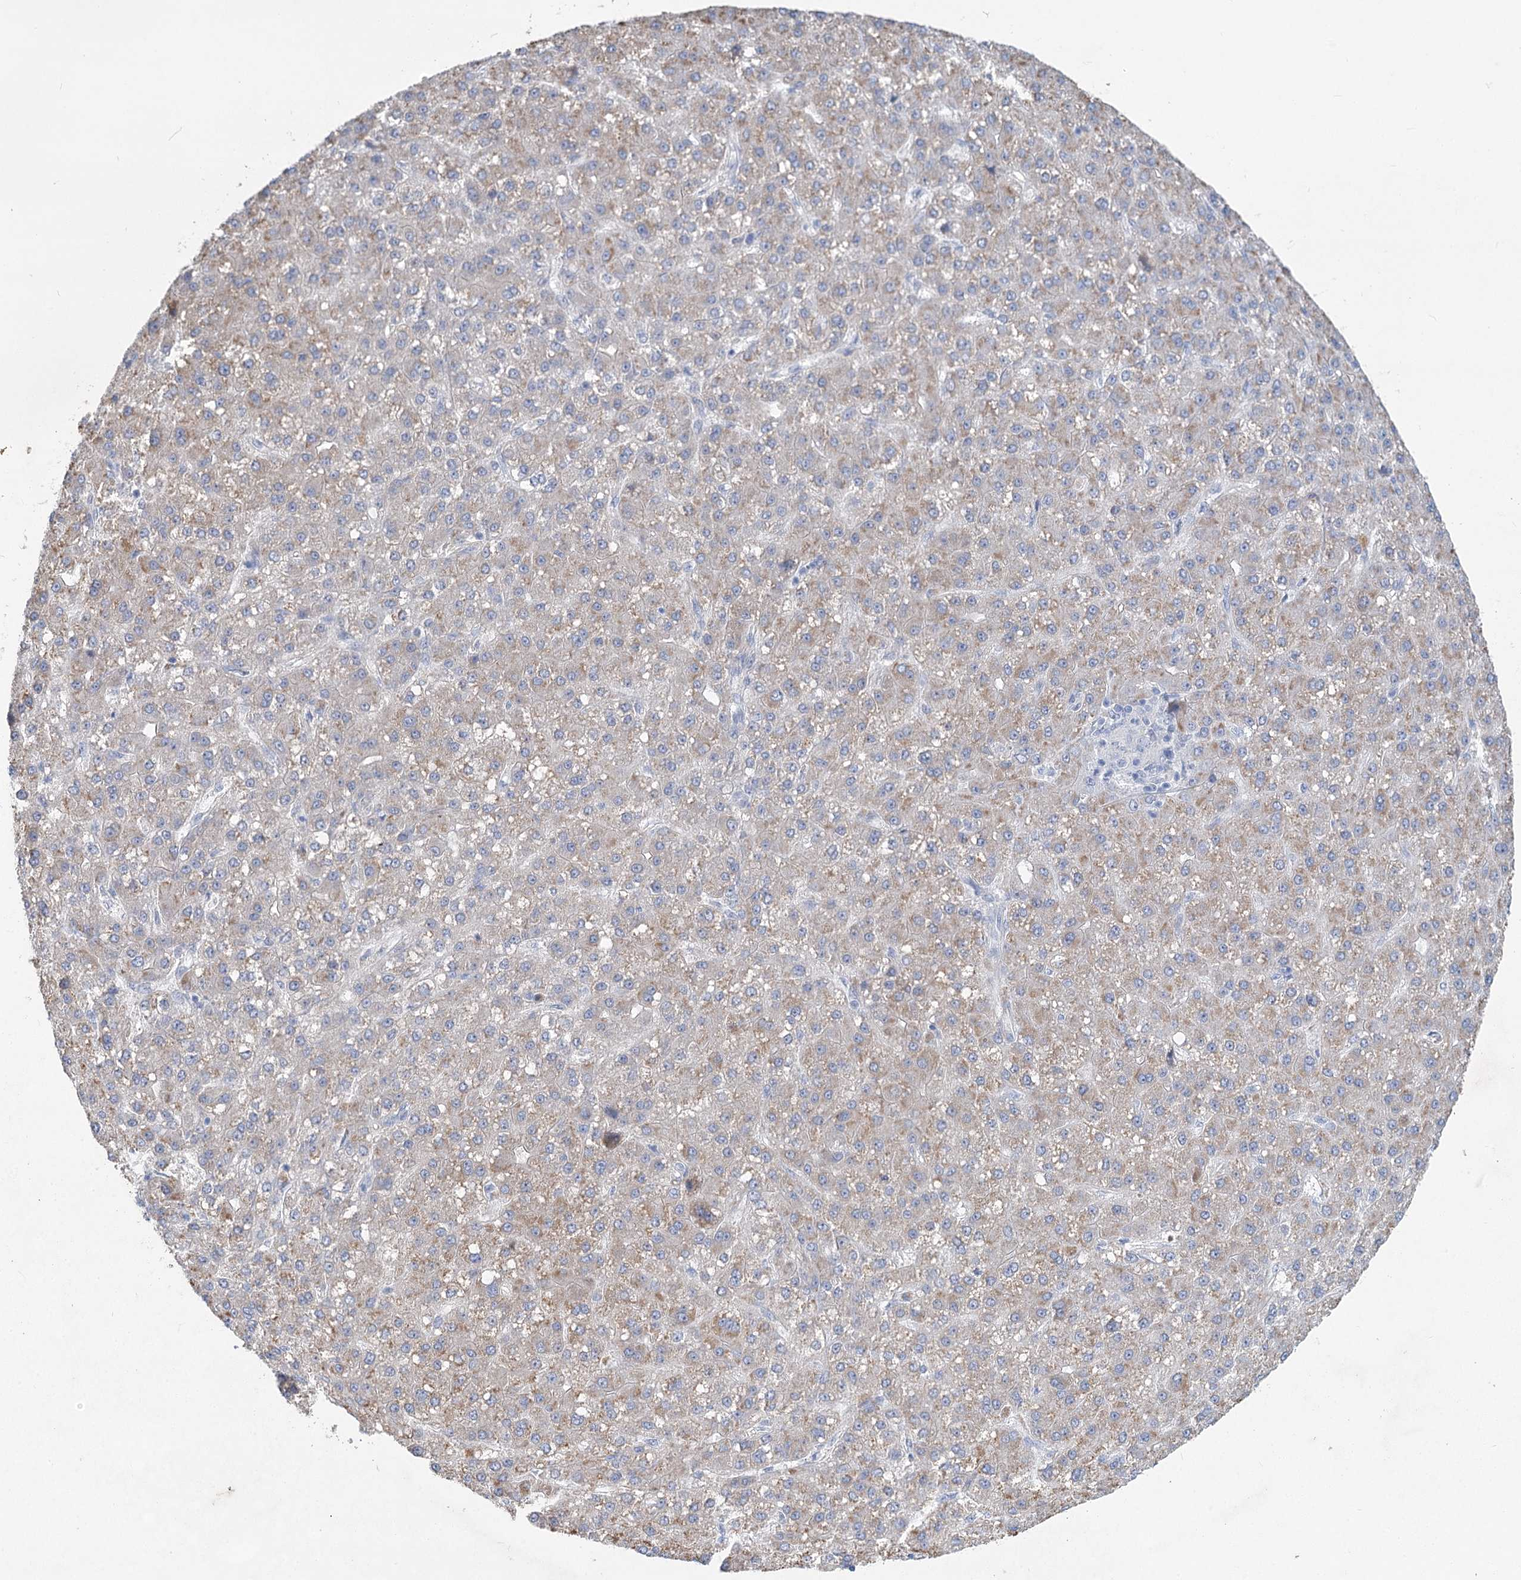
{"staining": {"intensity": "weak", "quantity": "25%-75%", "location": "cytoplasmic/membranous"}, "tissue": "liver cancer", "cell_type": "Tumor cells", "image_type": "cancer", "snomed": [{"axis": "morphology", "description": "Carcinoma, Hepatocellular, NOS"}, {"axis": "topography", "description": "Liver"}], "caption": "Protein expression analysis of hepatocellular carcinoma (liver) demonstrates weak cytoplasmic/membranous staining in approximately 25%-75% of tumor cells. Nuclei are stained in blue.", "gene": "WDR74", "patient": {"sex": "male", "age": 67}}